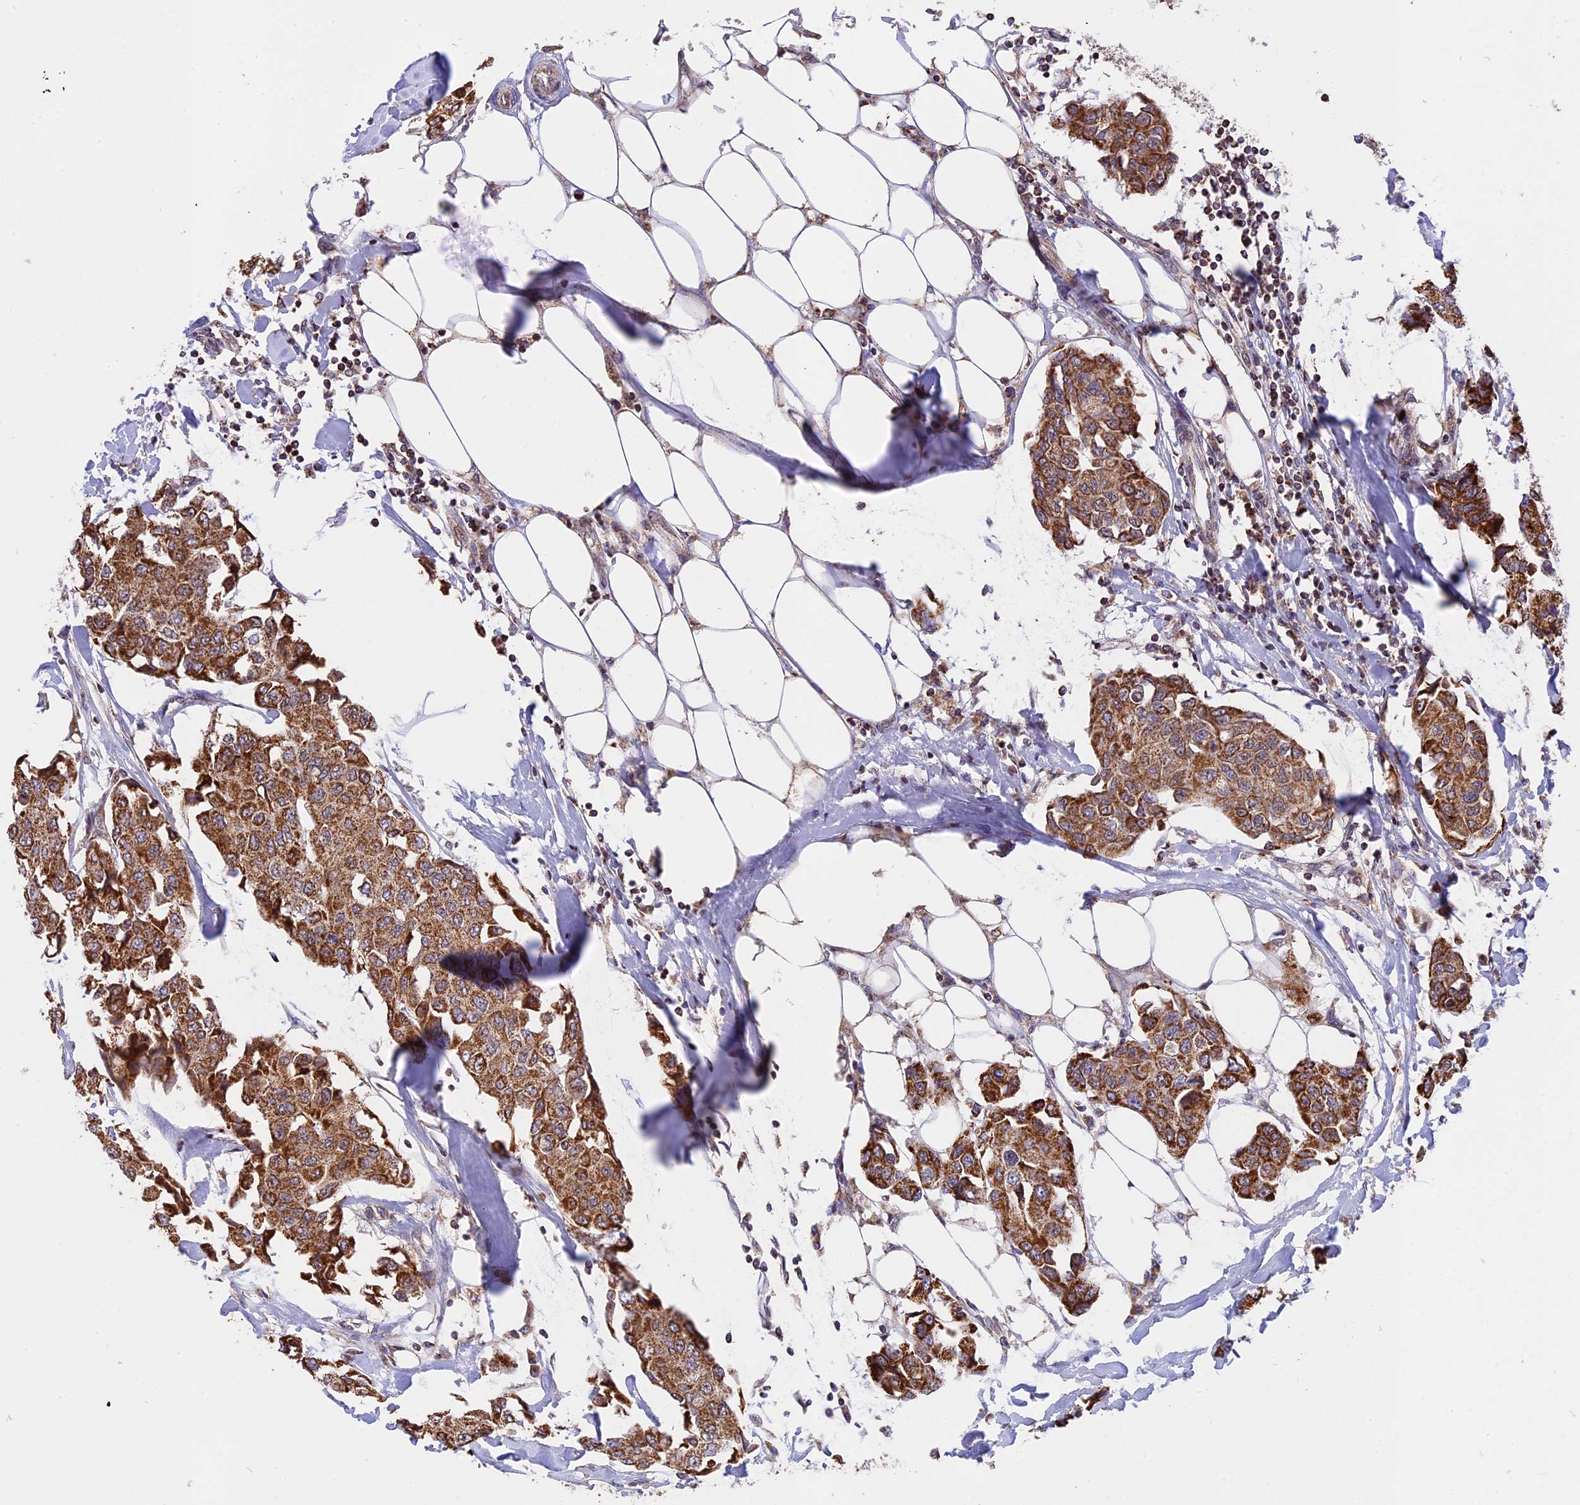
{"staining": {"intensity": "strong", "quantity": ">75%", "location": "cytoplasmic/membranous"}, "tissue": "breast cancer", "cell_type": "Tumor cells", "image_type": "cancer", "snomed": [{"axis": "morphology", "description": "Duct carcinoma"}, {"axis": "topography", "description": "Breast"}], "caption": "Protein expression by IHC displays strong cytoplasmic/membranous positivity in about >75% of tumor cells in breast cancer.", "gene": "RERGL", "patient": {"sex": "female", "age": 80}}